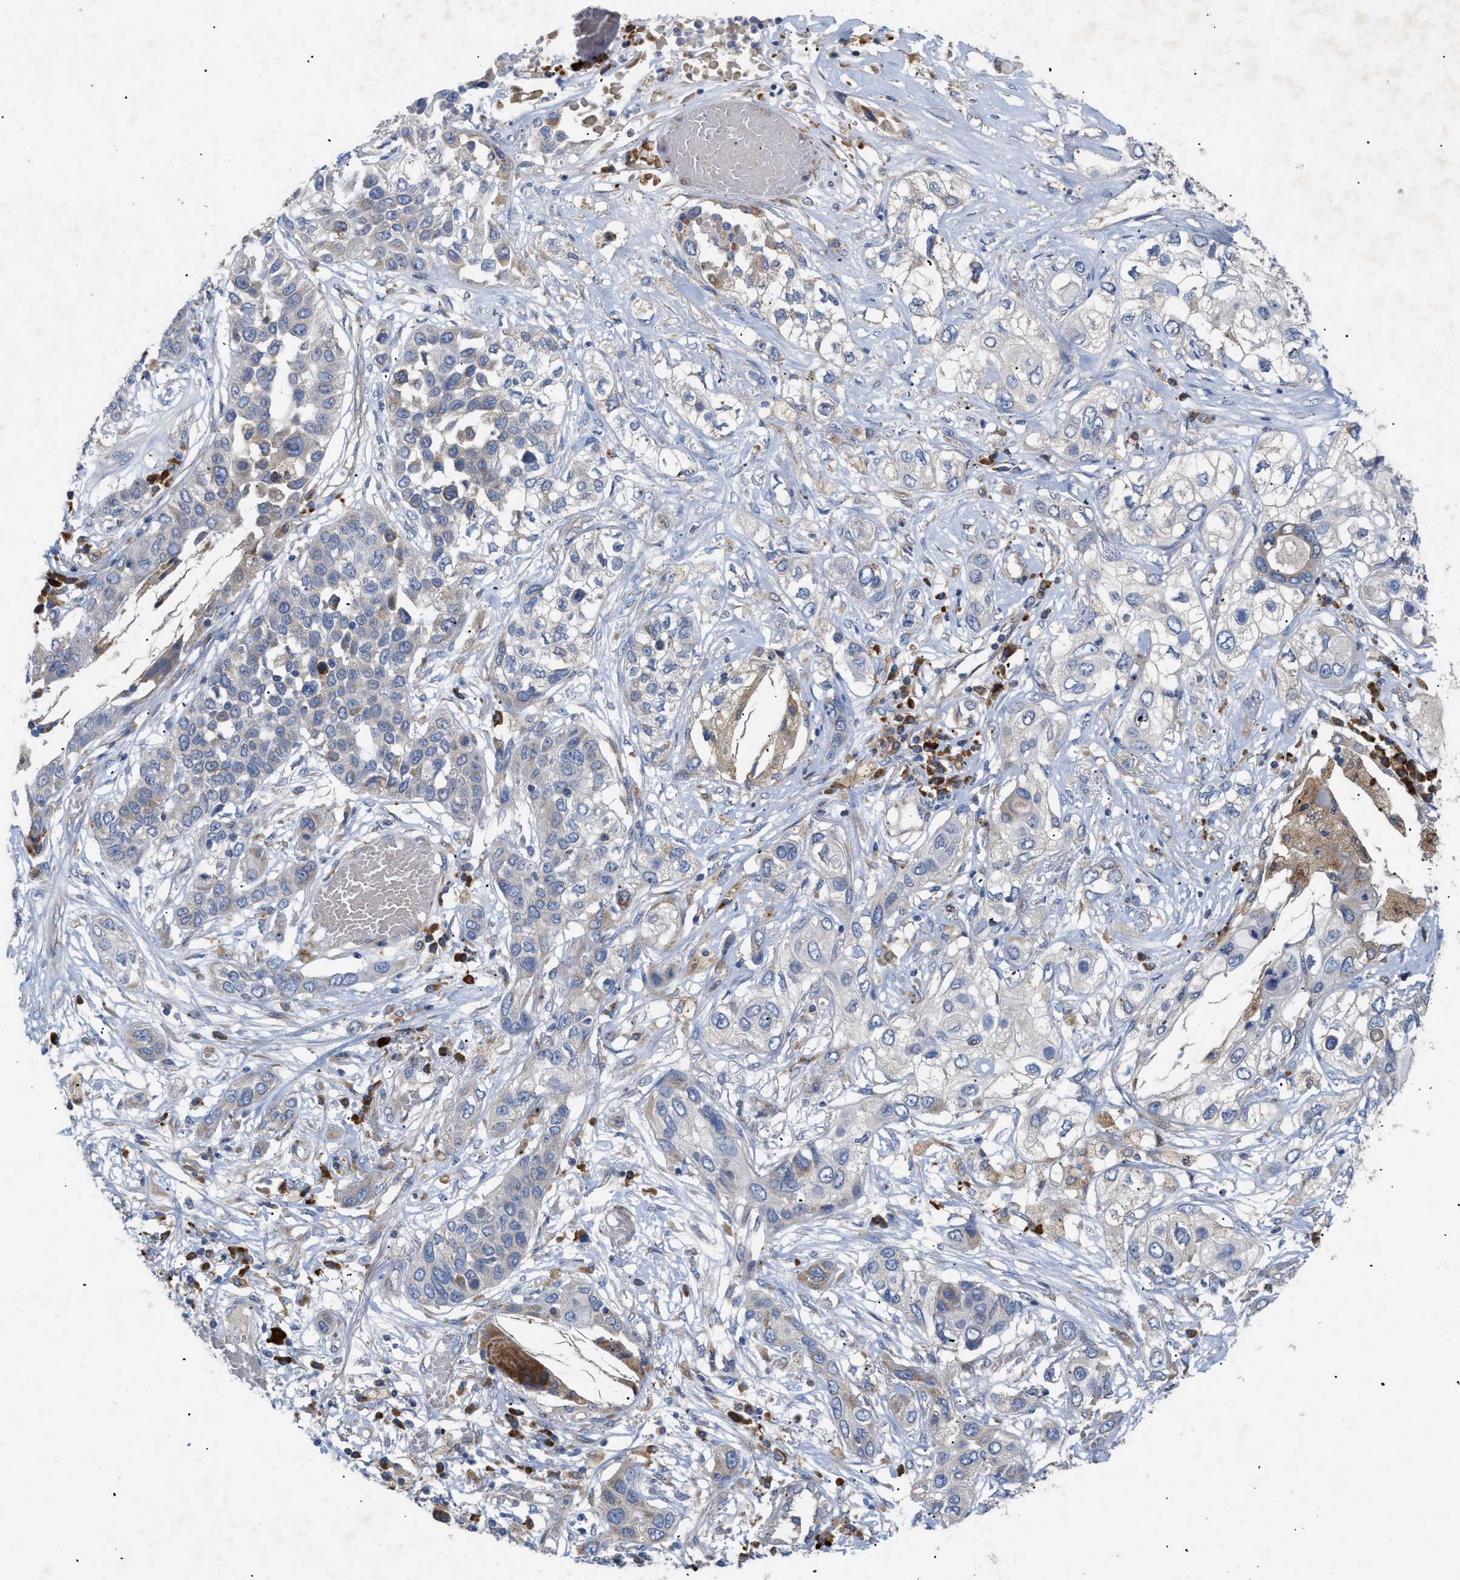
{"staining": {"intensity": "negative", "quantity": "none", "location": "none"}, "tissue": "lung cancer", "cell_type": "Tumor cells", "image_type": "cancer", "snomed": [{"axis": "morphology", "description": "Squamous cell carcinoma, NOS"}, {"axis": "topography", "description": "Lung"}], "caption": "There is no significant expression in tumor cells of lung cancer. (Immunohistochemistry (ihc), brightfield microscopy, high magnification).", "gene": "SLC50A1", "patient": {"sex": "male", "age": 71}}